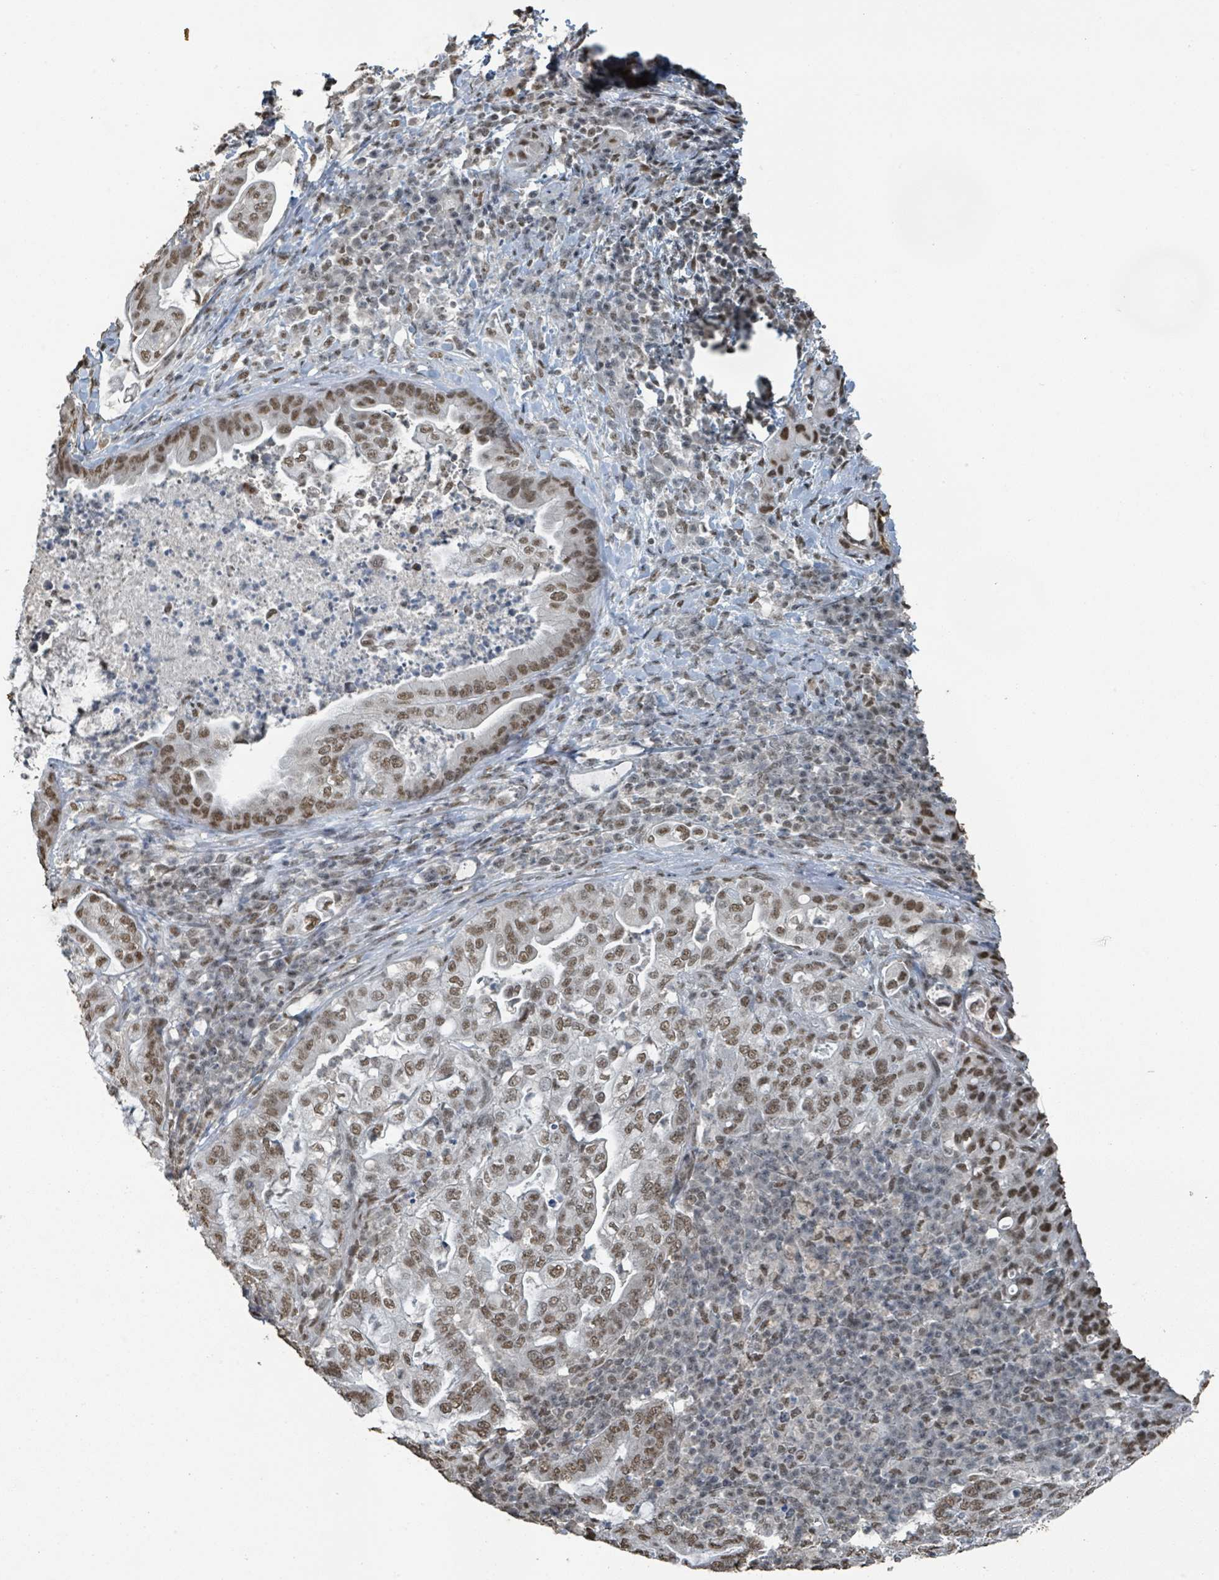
{"staining": {"intensity": "moderate", "quantity": ">75%", "location": "nuclear"}, "tissue": "pancreatic cancer", "cell_type": "Tumor cells", "image_type": "cancer", "snomed": [{"axis": "morphology", "description": "Normal tissue, NOS"}, {"axis": "morphology", "description": "Adenocarcinoma, NOS"}, {"axis": "topography", "description": "Lymph node"}, {"axis": "topography", "description": "Pancreas"}], "caption": "Pancreatic adenocarcinoma stained with immunohistochemistry (IHC) reveals moderate nuclear positivity in approximately >75% of tumor cells.", "gene": "PHIP", "patient": {"sex": "female", "age": 67}}